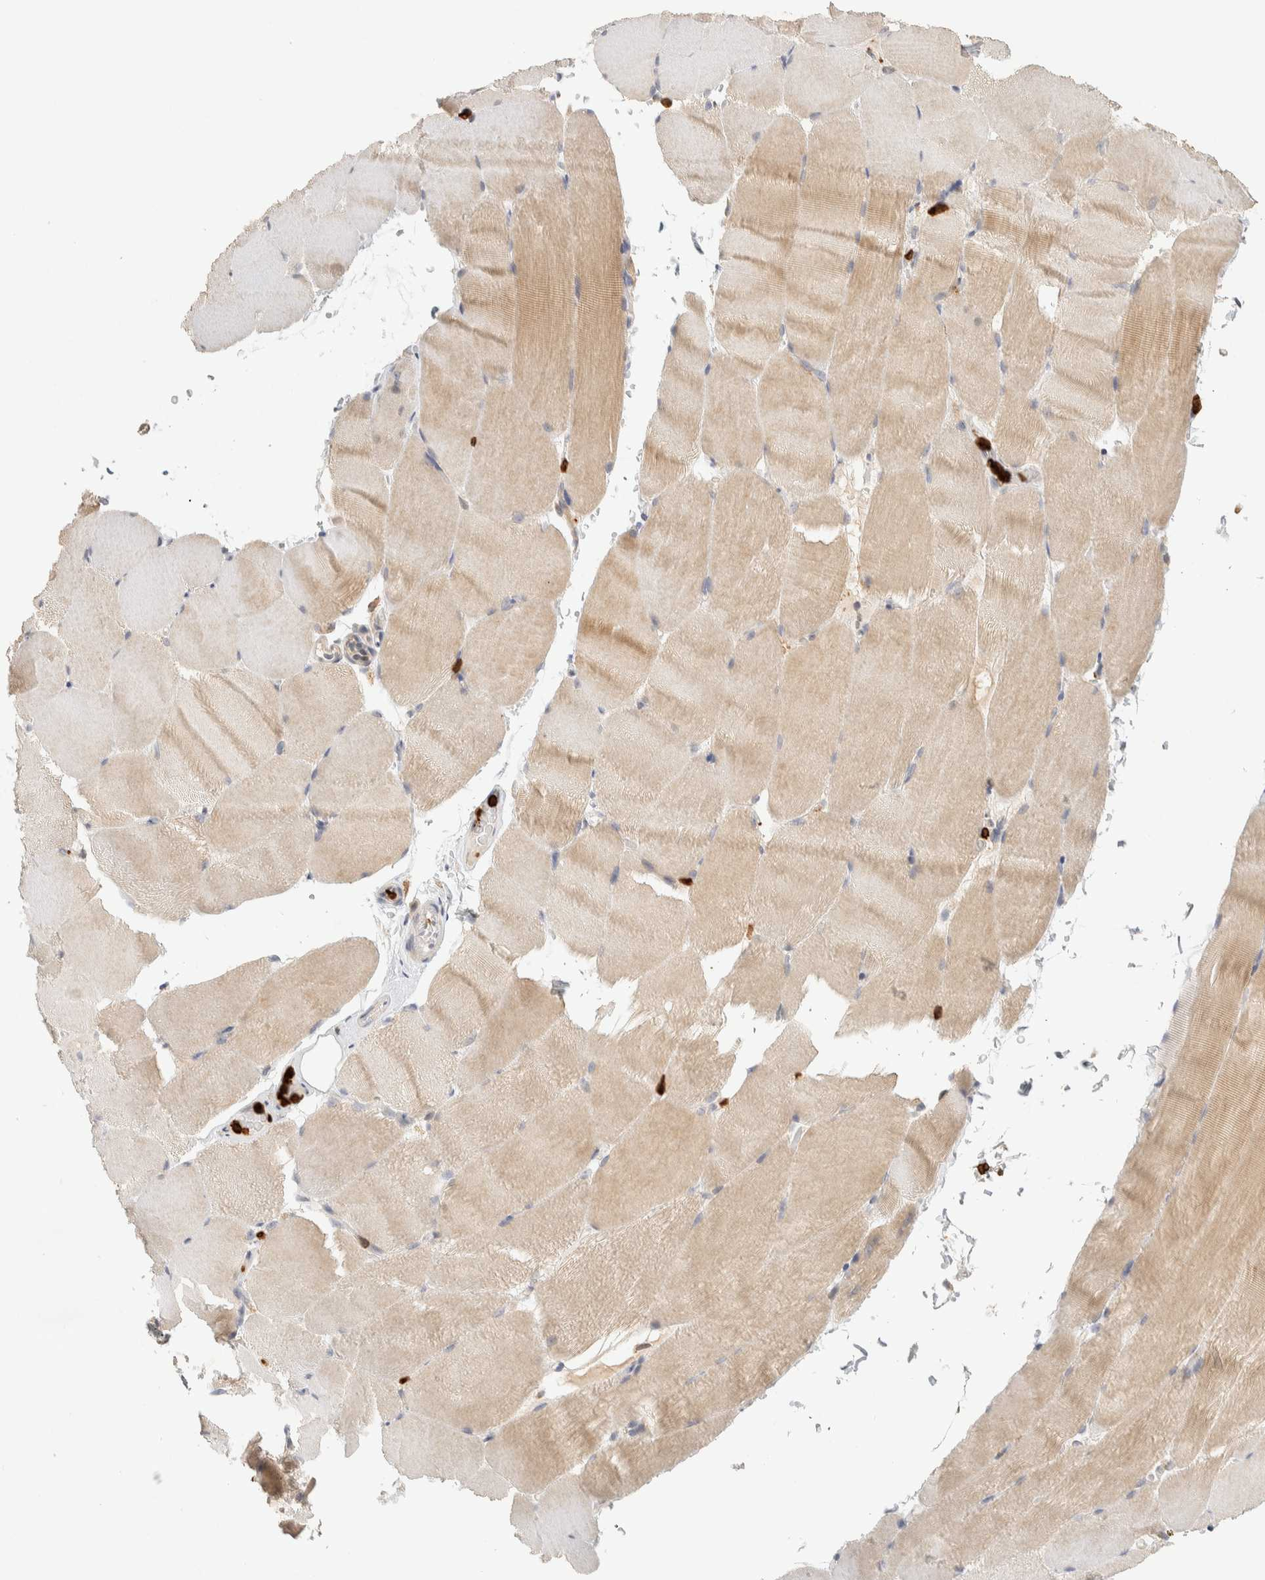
{"staining": {"intensity": "weak", "quantity": ">75%", "location": "cytoplasmic/membranous"}, "tissue": "skeletal muscle", "cell_type": "Myocytes", "image_type": "normal", "snomed": [{"axis": "morphology", "description": "Normal tissue, NOS"}, {"axis": "topography", "description": "Skeletal muscle"}, {"axis": "topography", "description": "Parathyroid gland"}], "caption": "Normal skeletal muscle was stained to show a protein in brown. There is low levels of weak cytoplasmic/membranous positivity in approximately >75% of myocytes. The staining was performed using DAB to visualize the protein expression in brown, while the nuclei were stained in blue with hematoxylin (Magnification: 20x).", "gene": "RUNDC1", "patient": {"sex": "female", "age": 37}}